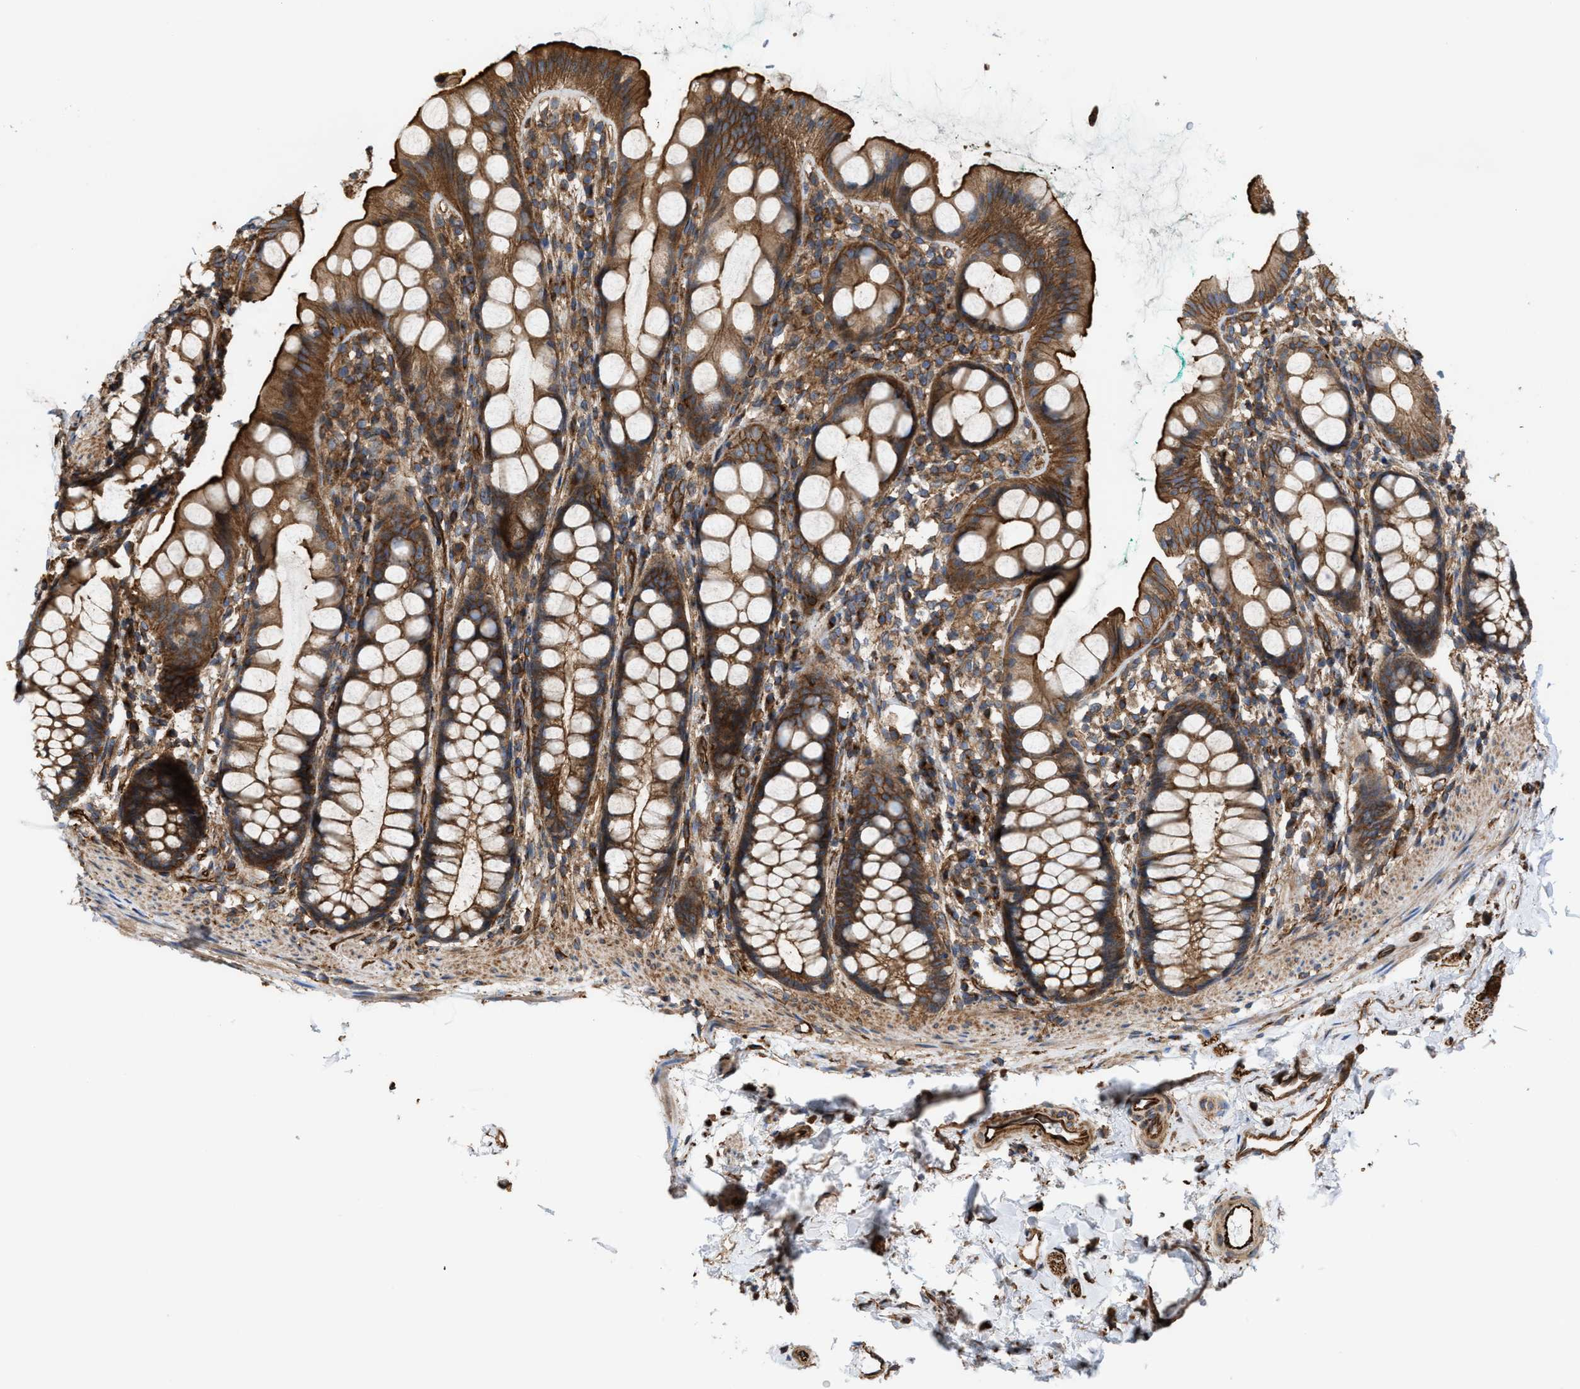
{"staining": {"intensity": "strong", "quantity": "25%-75%", "location": "cytoplasmic/membranous"}, "tissue": "rectum", "cell_type": "Glandular cells", "image_type": "normal", "snomed": [{"axis": "morphology", "description": "Normal tissue, NOS"}, {"axis": "topography", "description": "Rectum"}], "caption": "Immunohistochemical staining of benign rectum reveals strong cytoplasmic/membranous protein positivity in about 25%-75% of glandular cells. (DAB = brown stain, brightfield microscopy at high magnification).", "gene": "EPS15L1", "patient": {"sex": "female", "age": 65}}